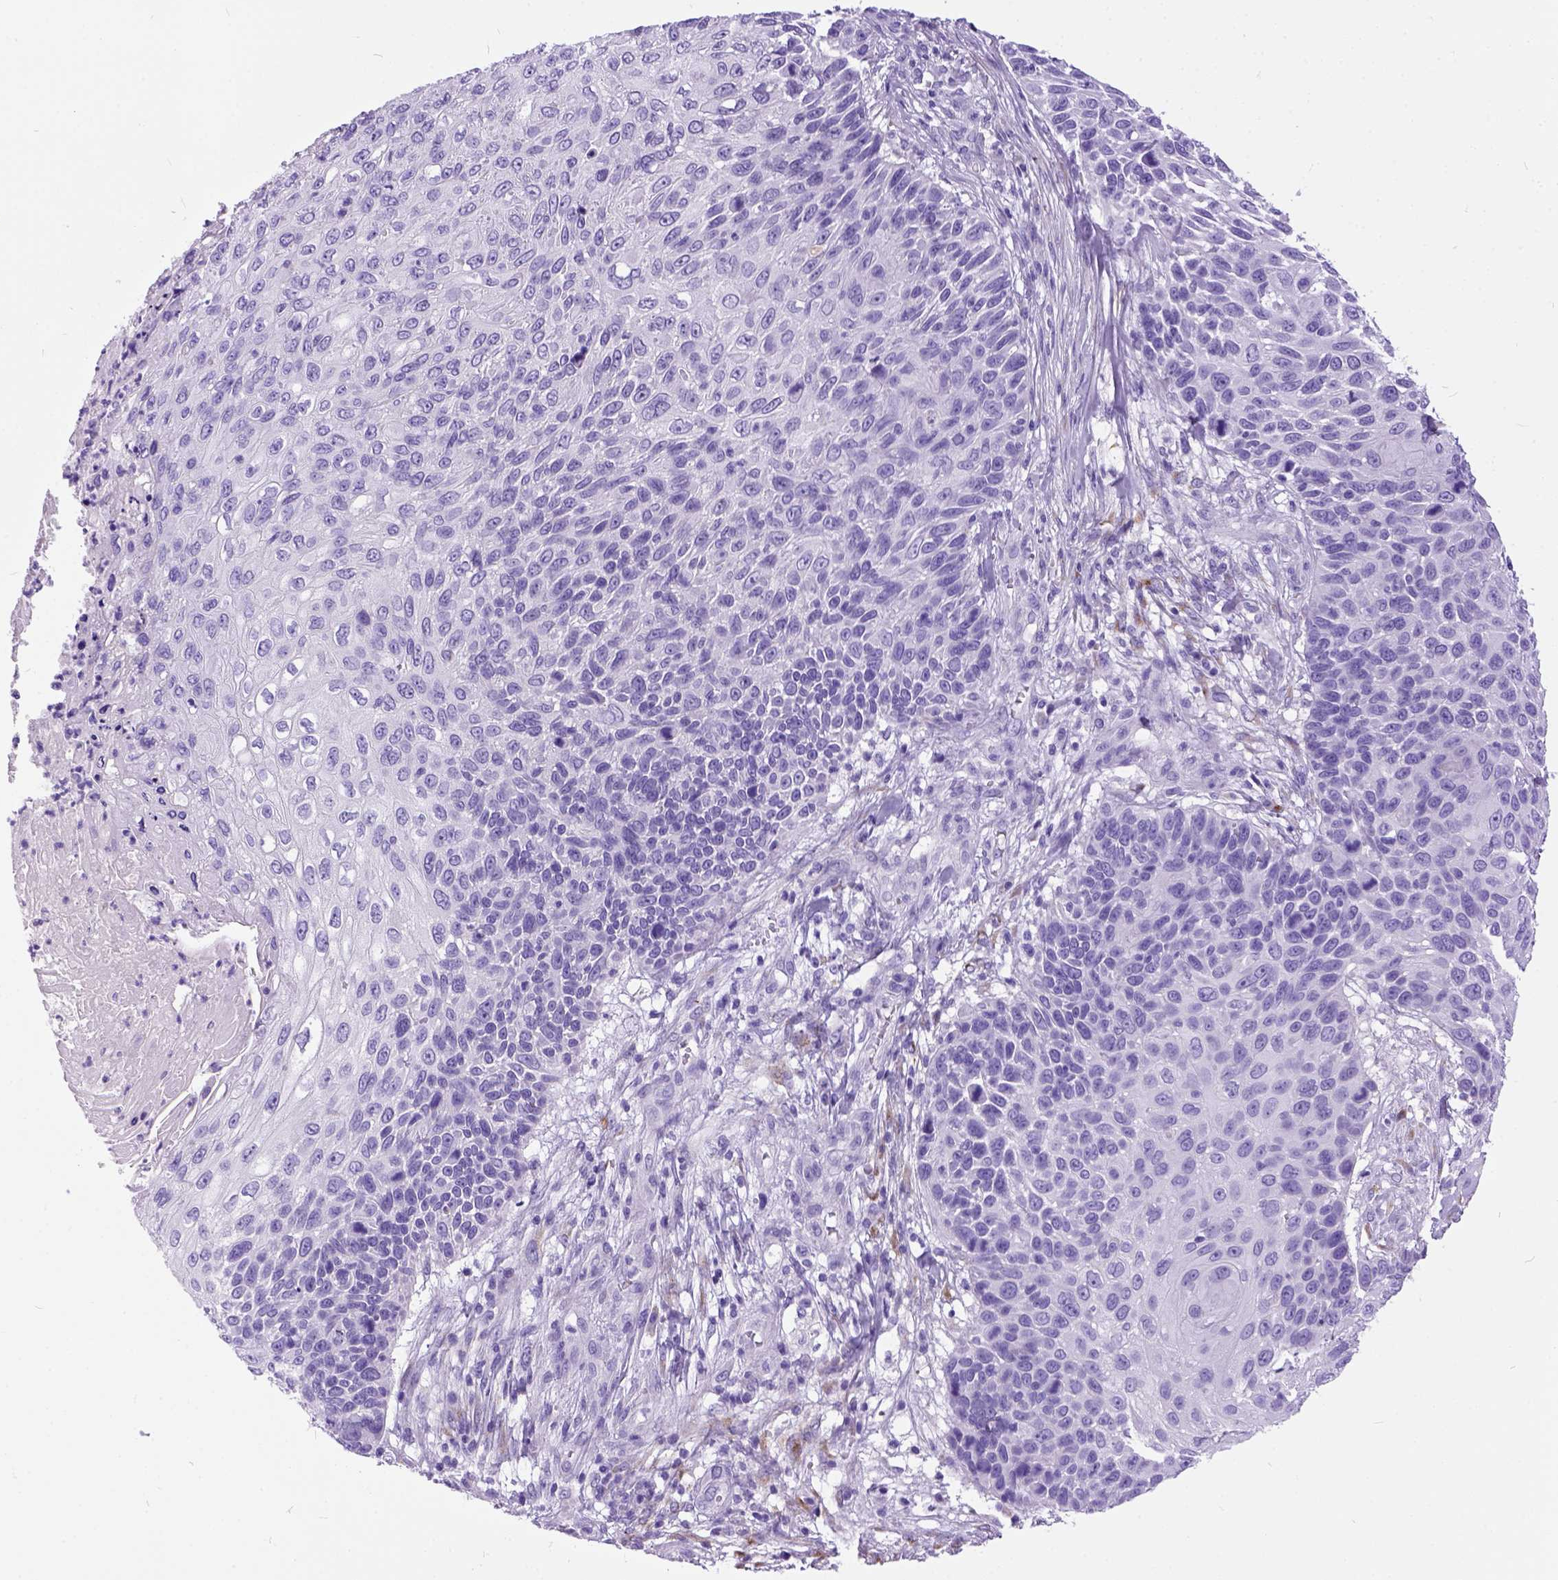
{"staining": {"intensity": "negative", "quantity": "none", "location": "none"}, "tissue": "skin cancer", "cell_type": "Tumor cells", "image_type": "cancer", "snomed": [{"axis": "morphology", "description": "Squamous cell carcinoma, NOS"}, {"axis": "topography", "description": "Skin"}], "caption": "Immunohistochemical staining of skin cancer shows no significant positivity in tumor cells.", "gene": "IGF2", "patient": {"sex": "male", "age": 92}}